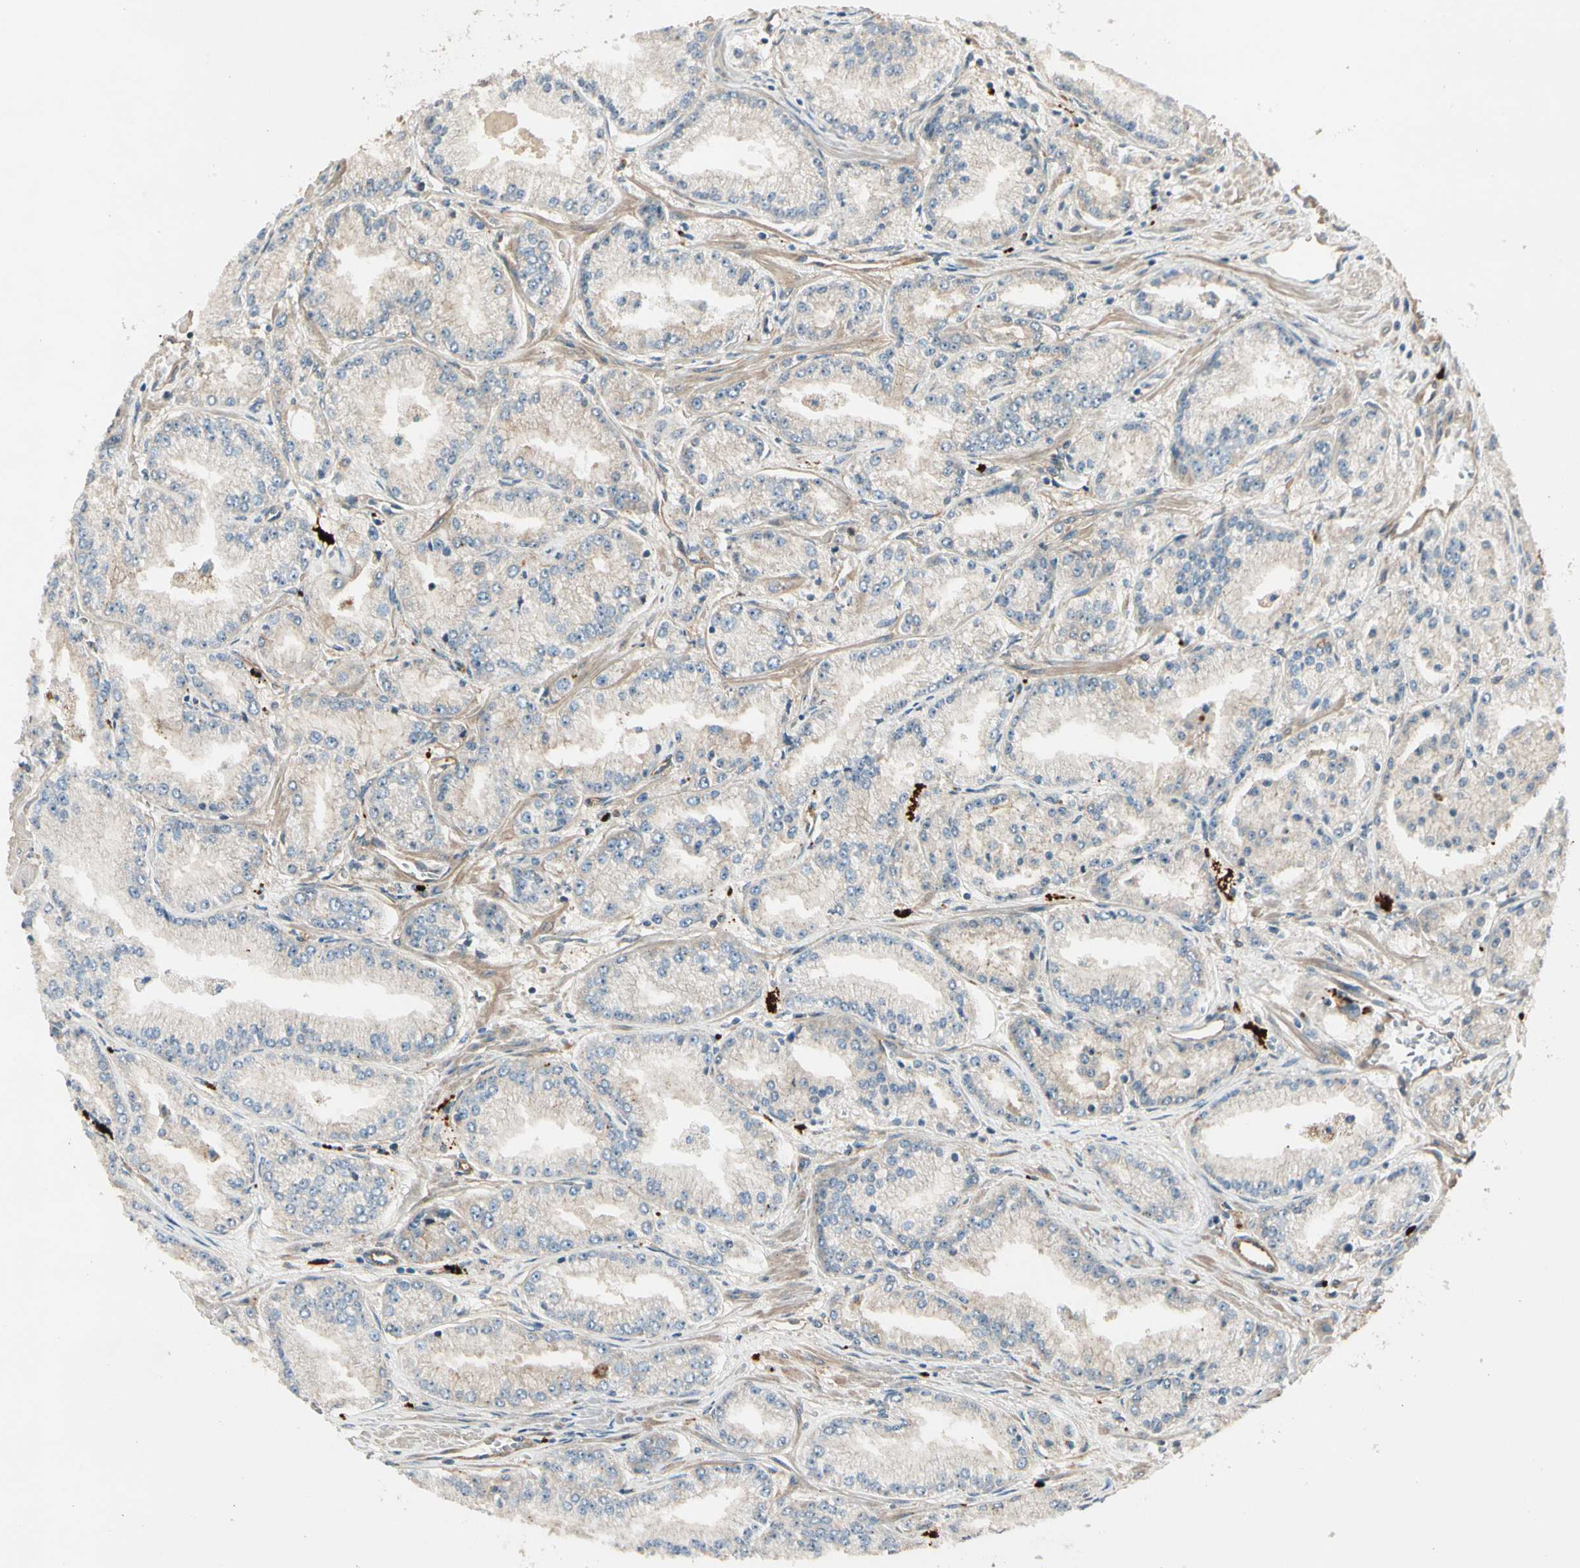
{"staining": {"intensity": "negative", "quantity": "none", "location": "none"}, "tissue": "prostate cancer", "cell_type": "Tumor cells", "image_type": "cancer", "snomed": [{"axis": "morphology", "description": "Adenocarcinoma, High grade"}, {"axis": "topography", "description": "Prostate"}], "caption": "Image shows no protein positivity in tumor cells of high-grade adenocarcinoma (prostate) tissue. (Stains: DAB (3,3'-diaminobenzidine) IHC with hematoxylin counter stain, Microscopy: brightfield microscopy at high magnification).", "gene": "ROCK2", "patient": {"sex": "male", "age": 61}}